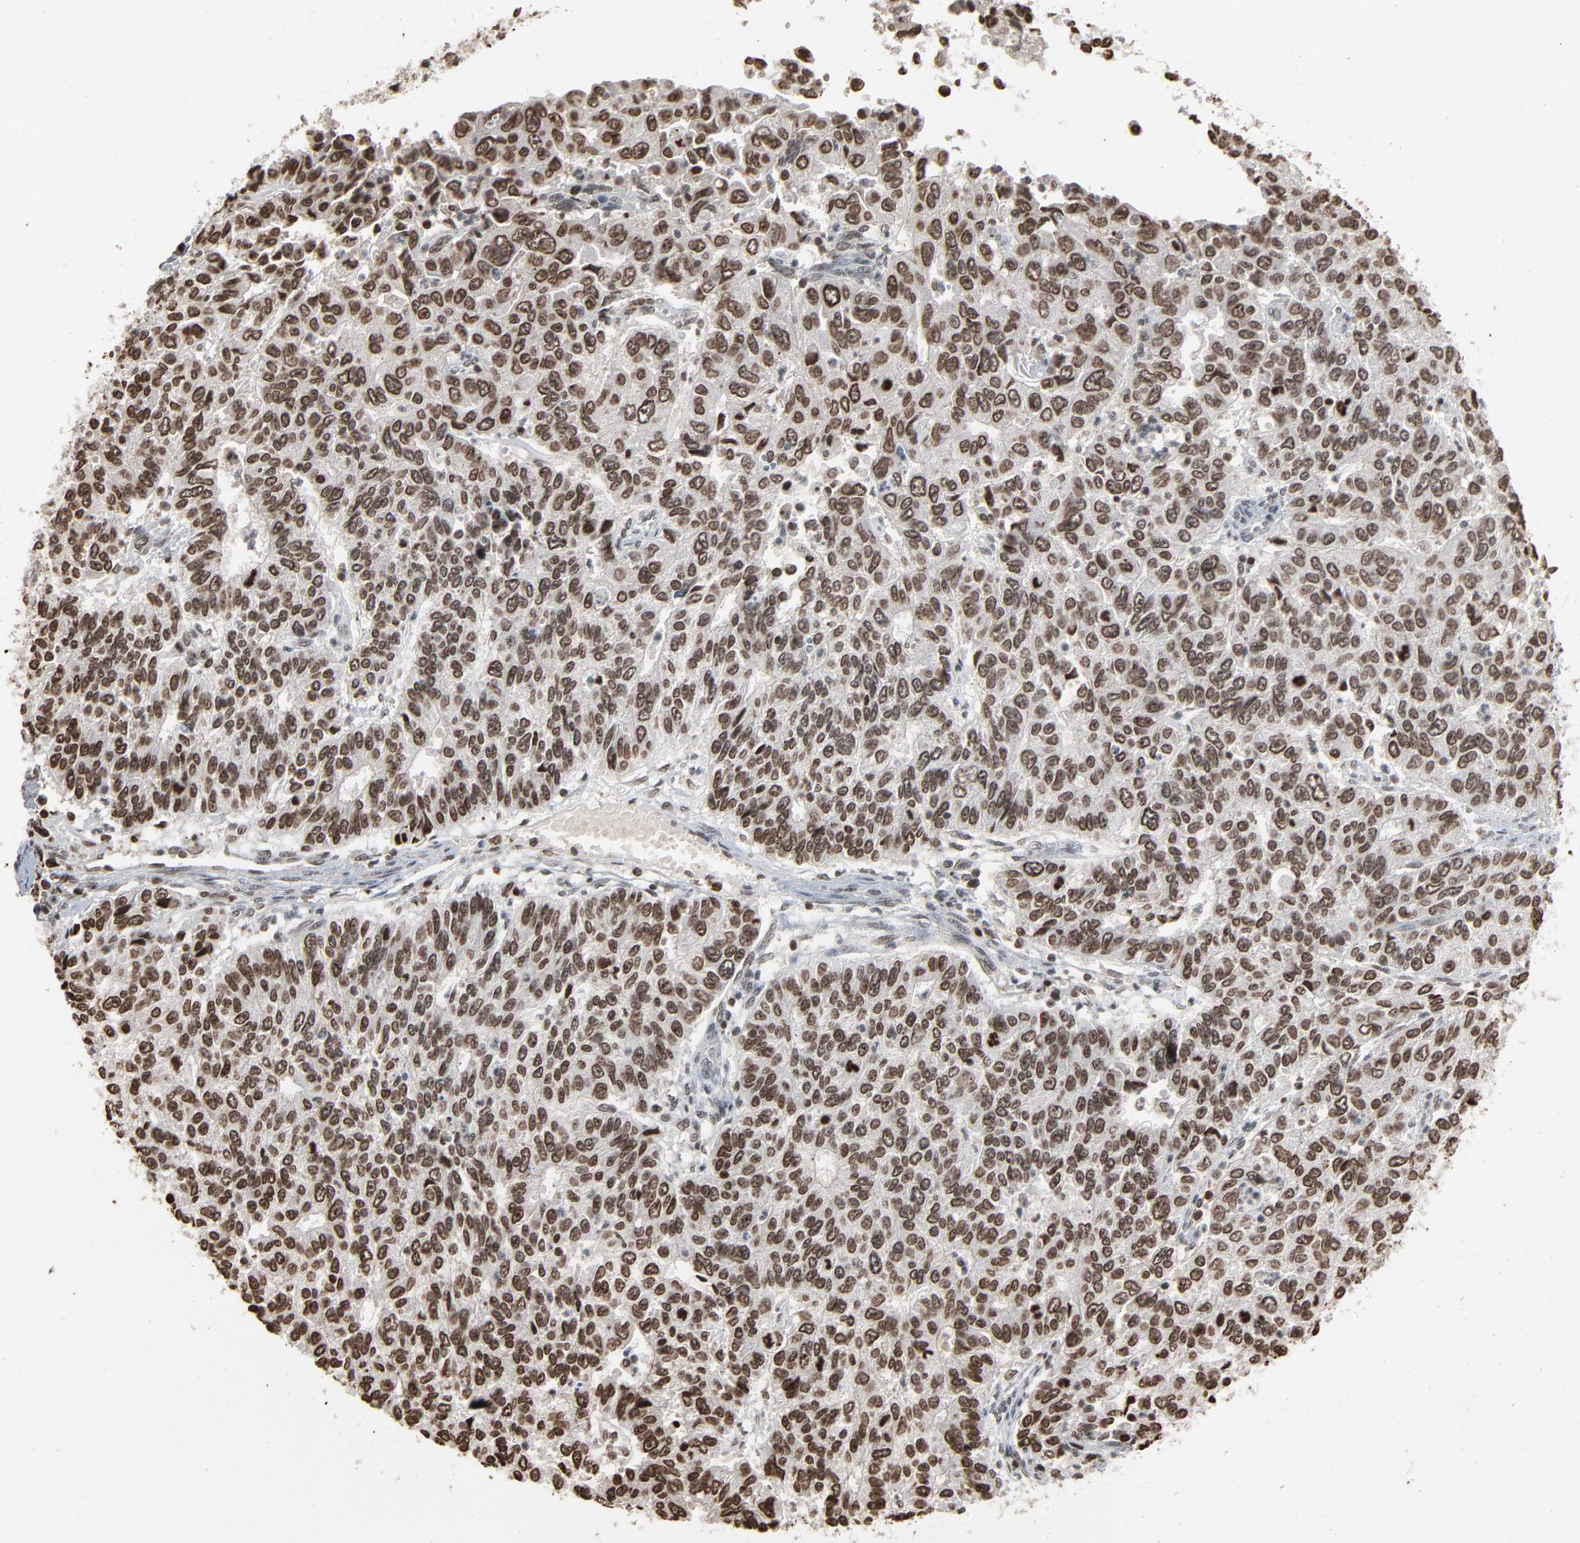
{"staining": {"intensity": "strong", "quantity": ">75%", "location": "nuclear"}, "tissue": "endometrial cancer", "cell_type": "Tumor cells", "image_type": "cancer", "snomed": [{"axis": "morphology", "description": "Adenocarcinoma, NOS"}, {"axis": "topography", "description": "Endometrium"}], "caption": "The photomicrograph displays staining of endometrial cancer, revealing strong nuclear protein positivity (brown color) within tumor cells.", "gene": "RPS6KA3", "patient": {"sex": "female", "age": 42}}